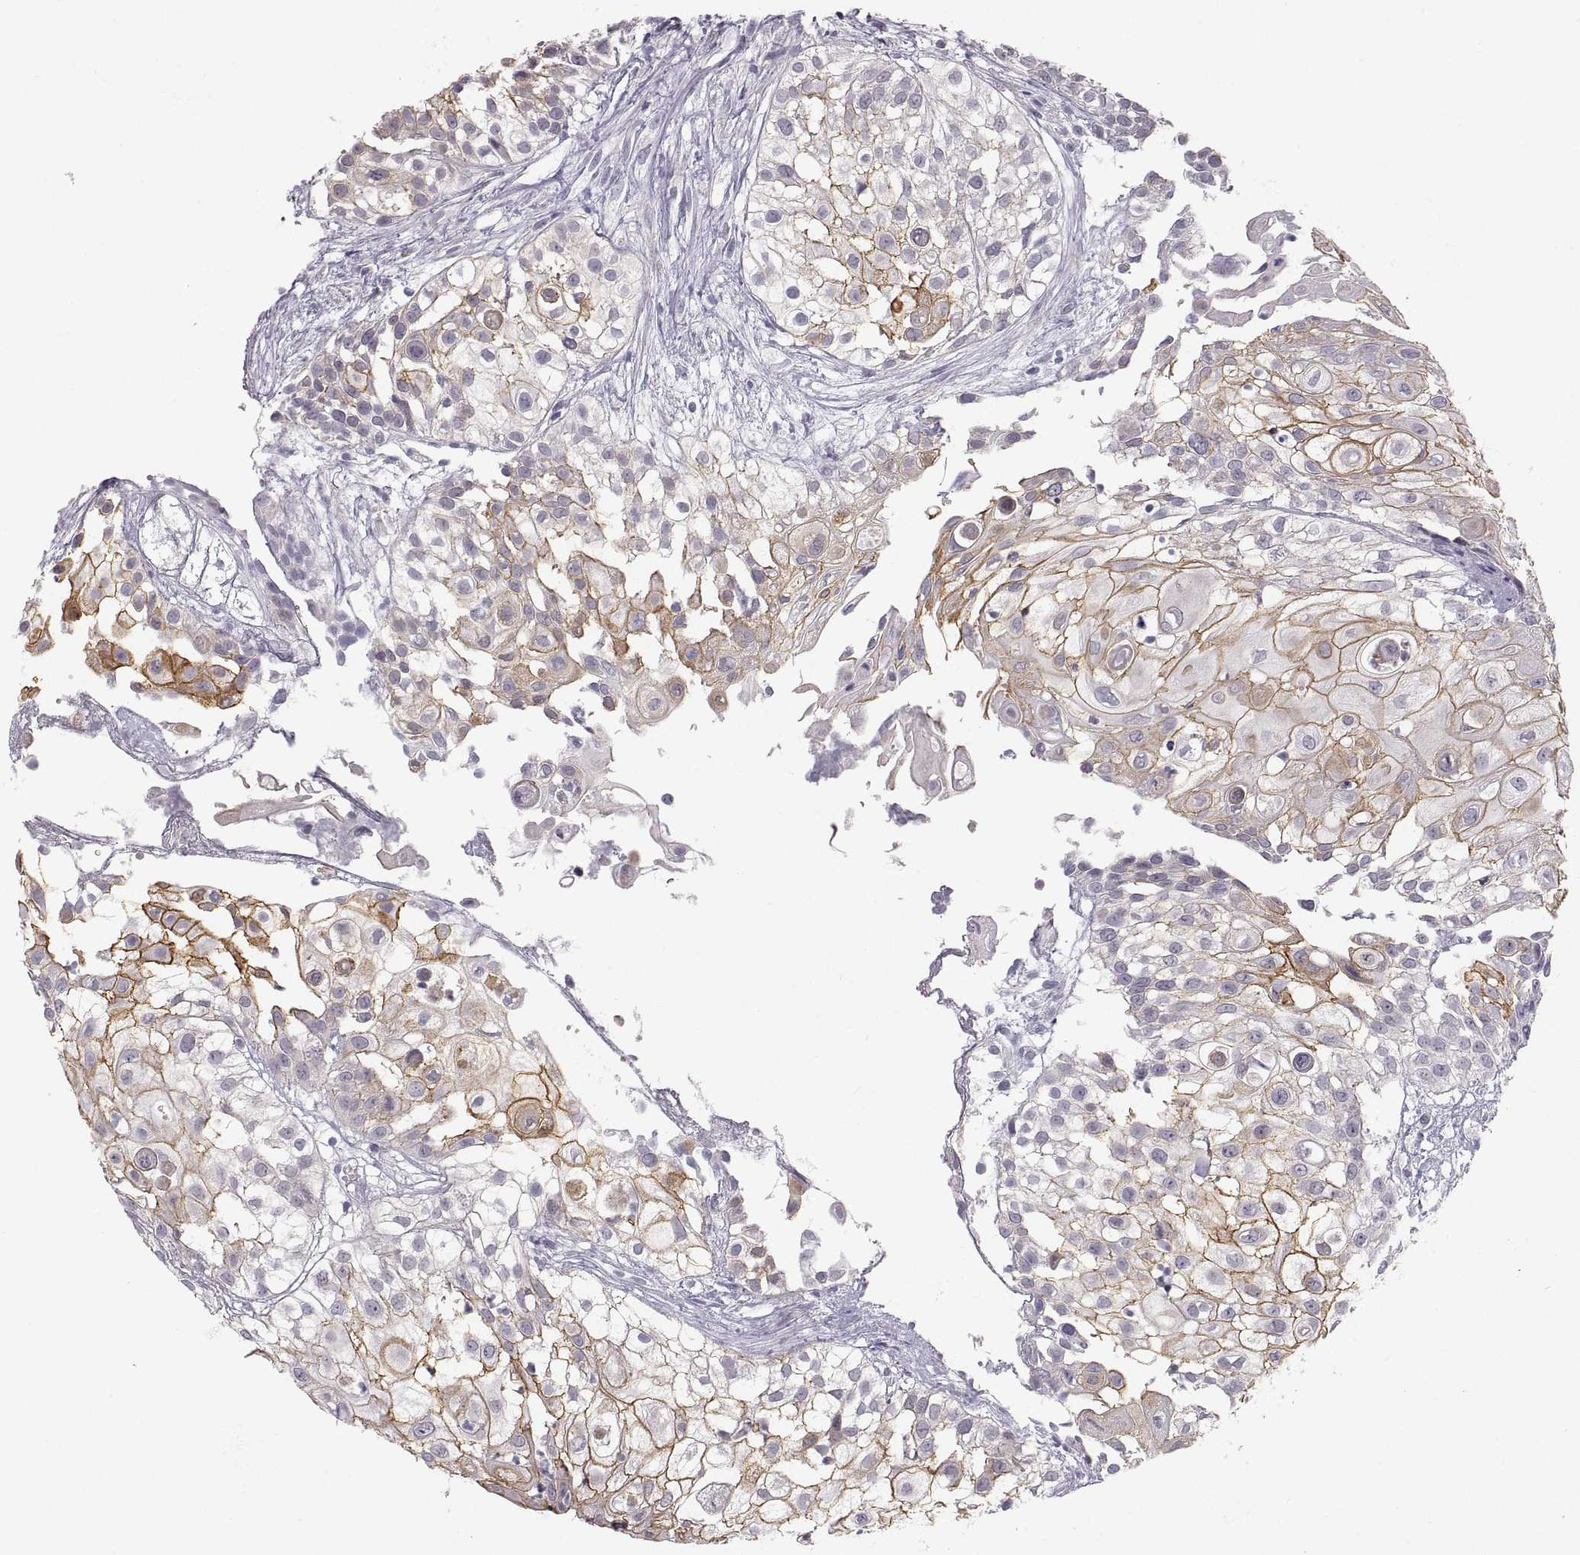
{"staining": {"intensity": "moderate", "quantity": "25%-75%", "location": "cytoplasmic/membranous"}, "tissue": "urothelial cancer", "cell_type": "Tumor cells", "image_type": "cancer", "snomed": [{"axis": "morphology", "description": "Urothelial carcinoma, High grade"}, {"axis": "topography", "description": "Urinary bladder"}], "caption": "Human urothelial carcinoma (high-grade) stained for a protein (brown) reveals moderate cytoplasmic/membranous positive expression in approximately 25%-75% of tumor cells.", "gene": "ZNF185", "patient": {"sex": "female", "age": 79}}